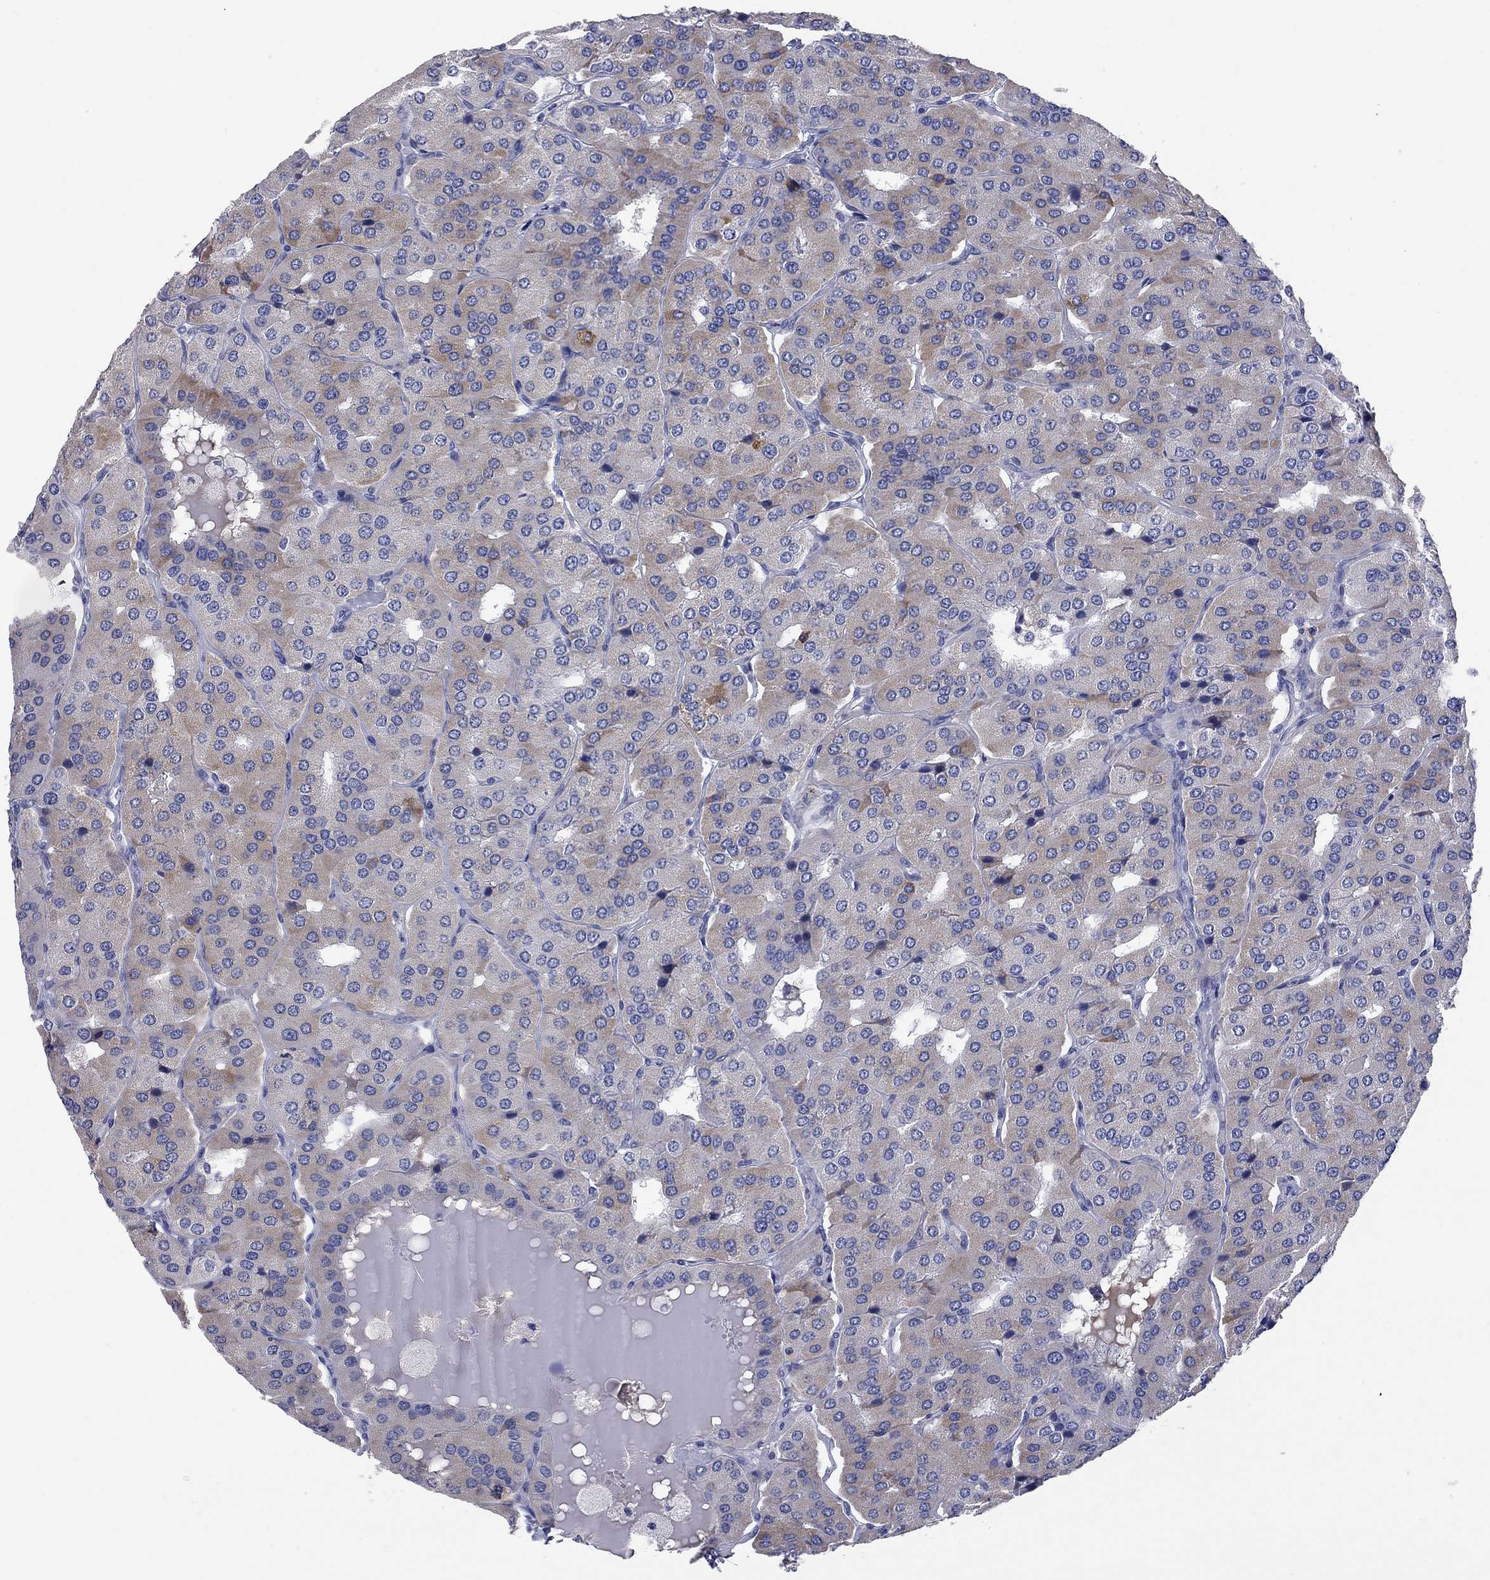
{"staining": {"intensity": "moderate", "quantity": "<25%", "location": "cytoplasmic/membranous"}, "tissue": "parathyroid gland", "cell_type": "Glandular cells", "image_type": "normal", "snomed": [{"axis": "morphology", "description": "Normal tissue, NOS"}, {"axis": "morphology", "description": "Adenoma, NOS"}, {"axis": "topography", "description": "Parathyroid gland"}], "caption": "This is a photomicrograph of immunohistochemistry staining of normal parathyroid gland, which shows moderate expression in the cytoplasmic/membranous of glandular cells.", "gene": "FAM221B", "patient": {"sex": "female", "age": 86}}